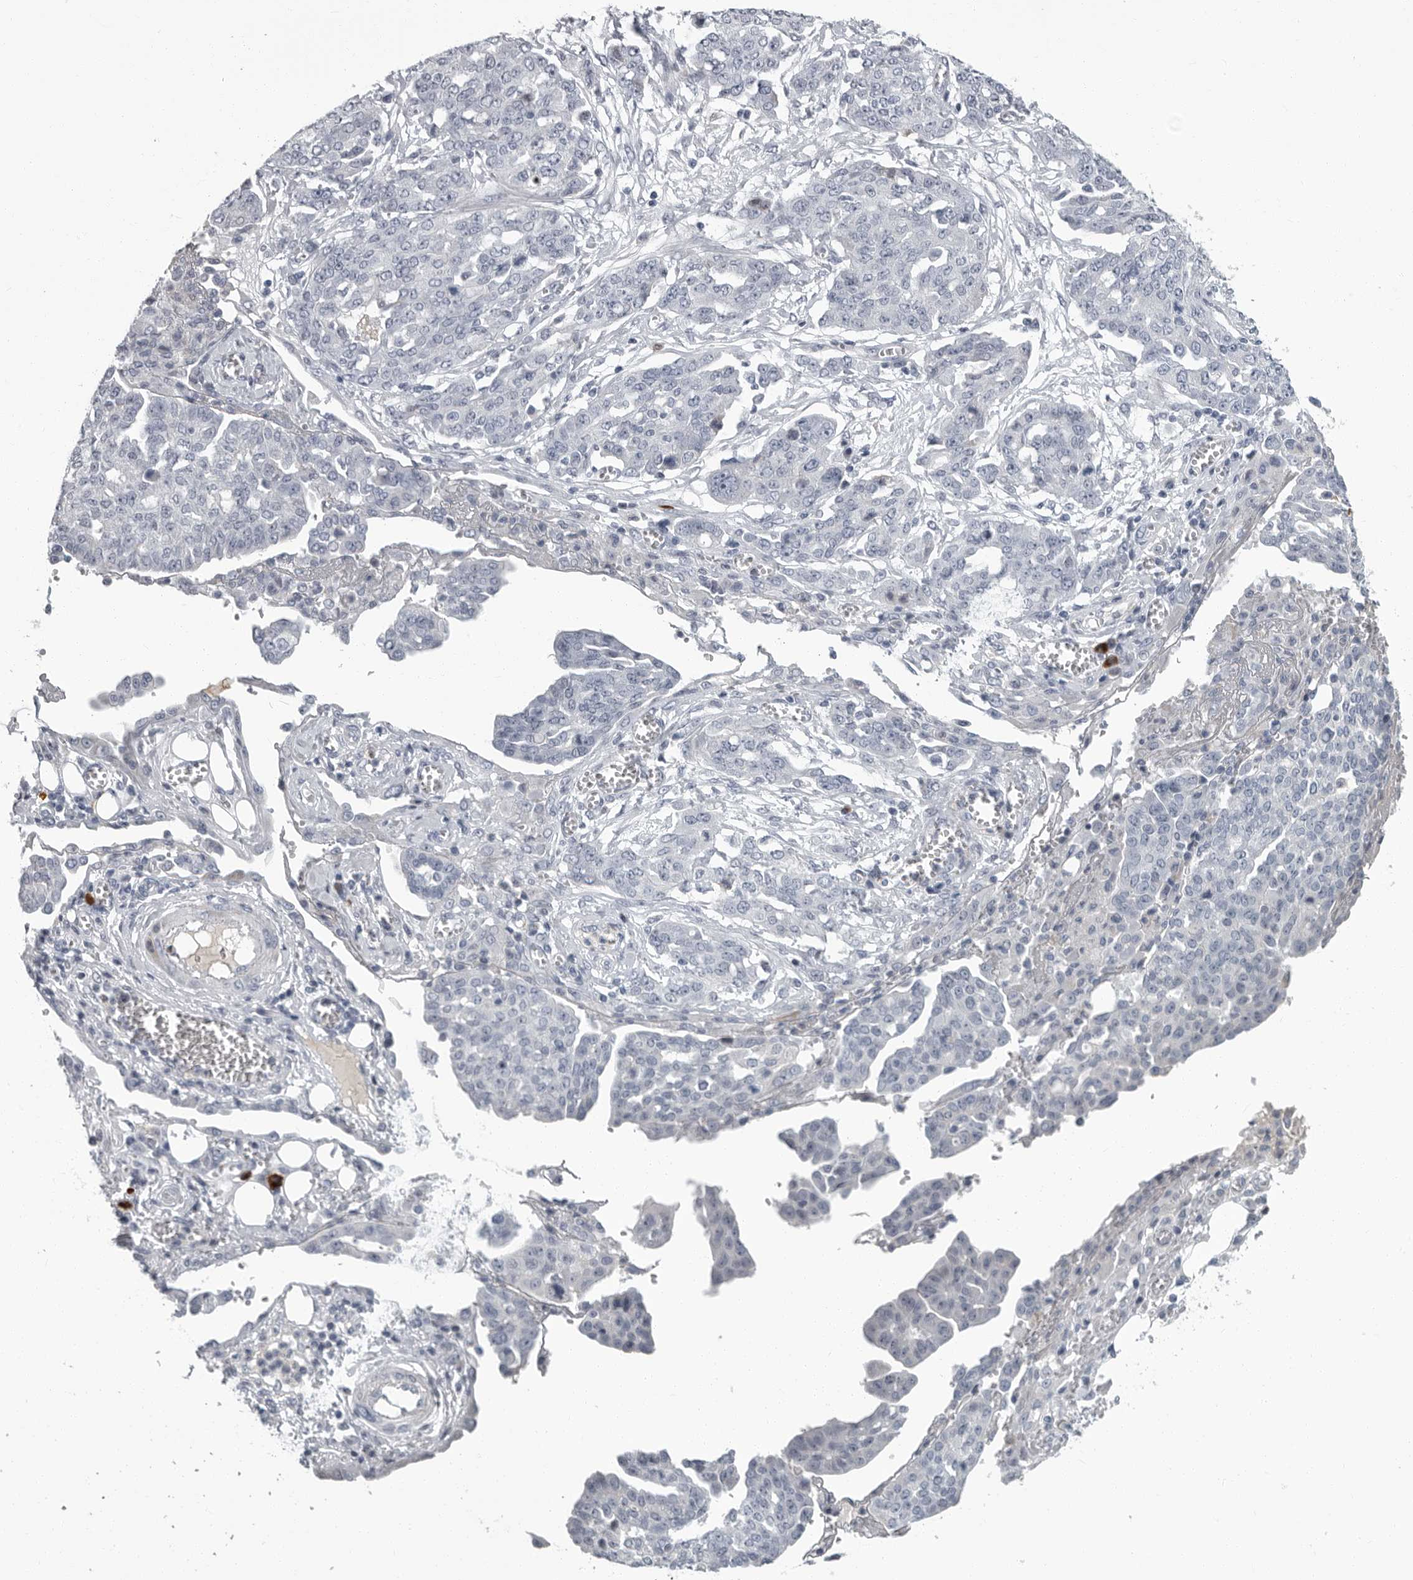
{"staining": {"intensity": "negative", "quantity": "none", "location": "none"}, "tissue": "ovarian cancer", "cell_type": "Tumor cells", "image_type": "cancer", "snomed": [{"axis": "morphology", "description": "Cystadenocarcinoma, serous, NOS"}, {"axis": "topography", "description": "Soft tissue"}, {"axis": "topography", "description": "Ovary"}], "caption": "Immunohistochemical staining of human ovarian cancer demonstrates no significant expression in tumor cells.", "gene": "SLC25A39", "patient": {"sex": "female", "age": 57}}